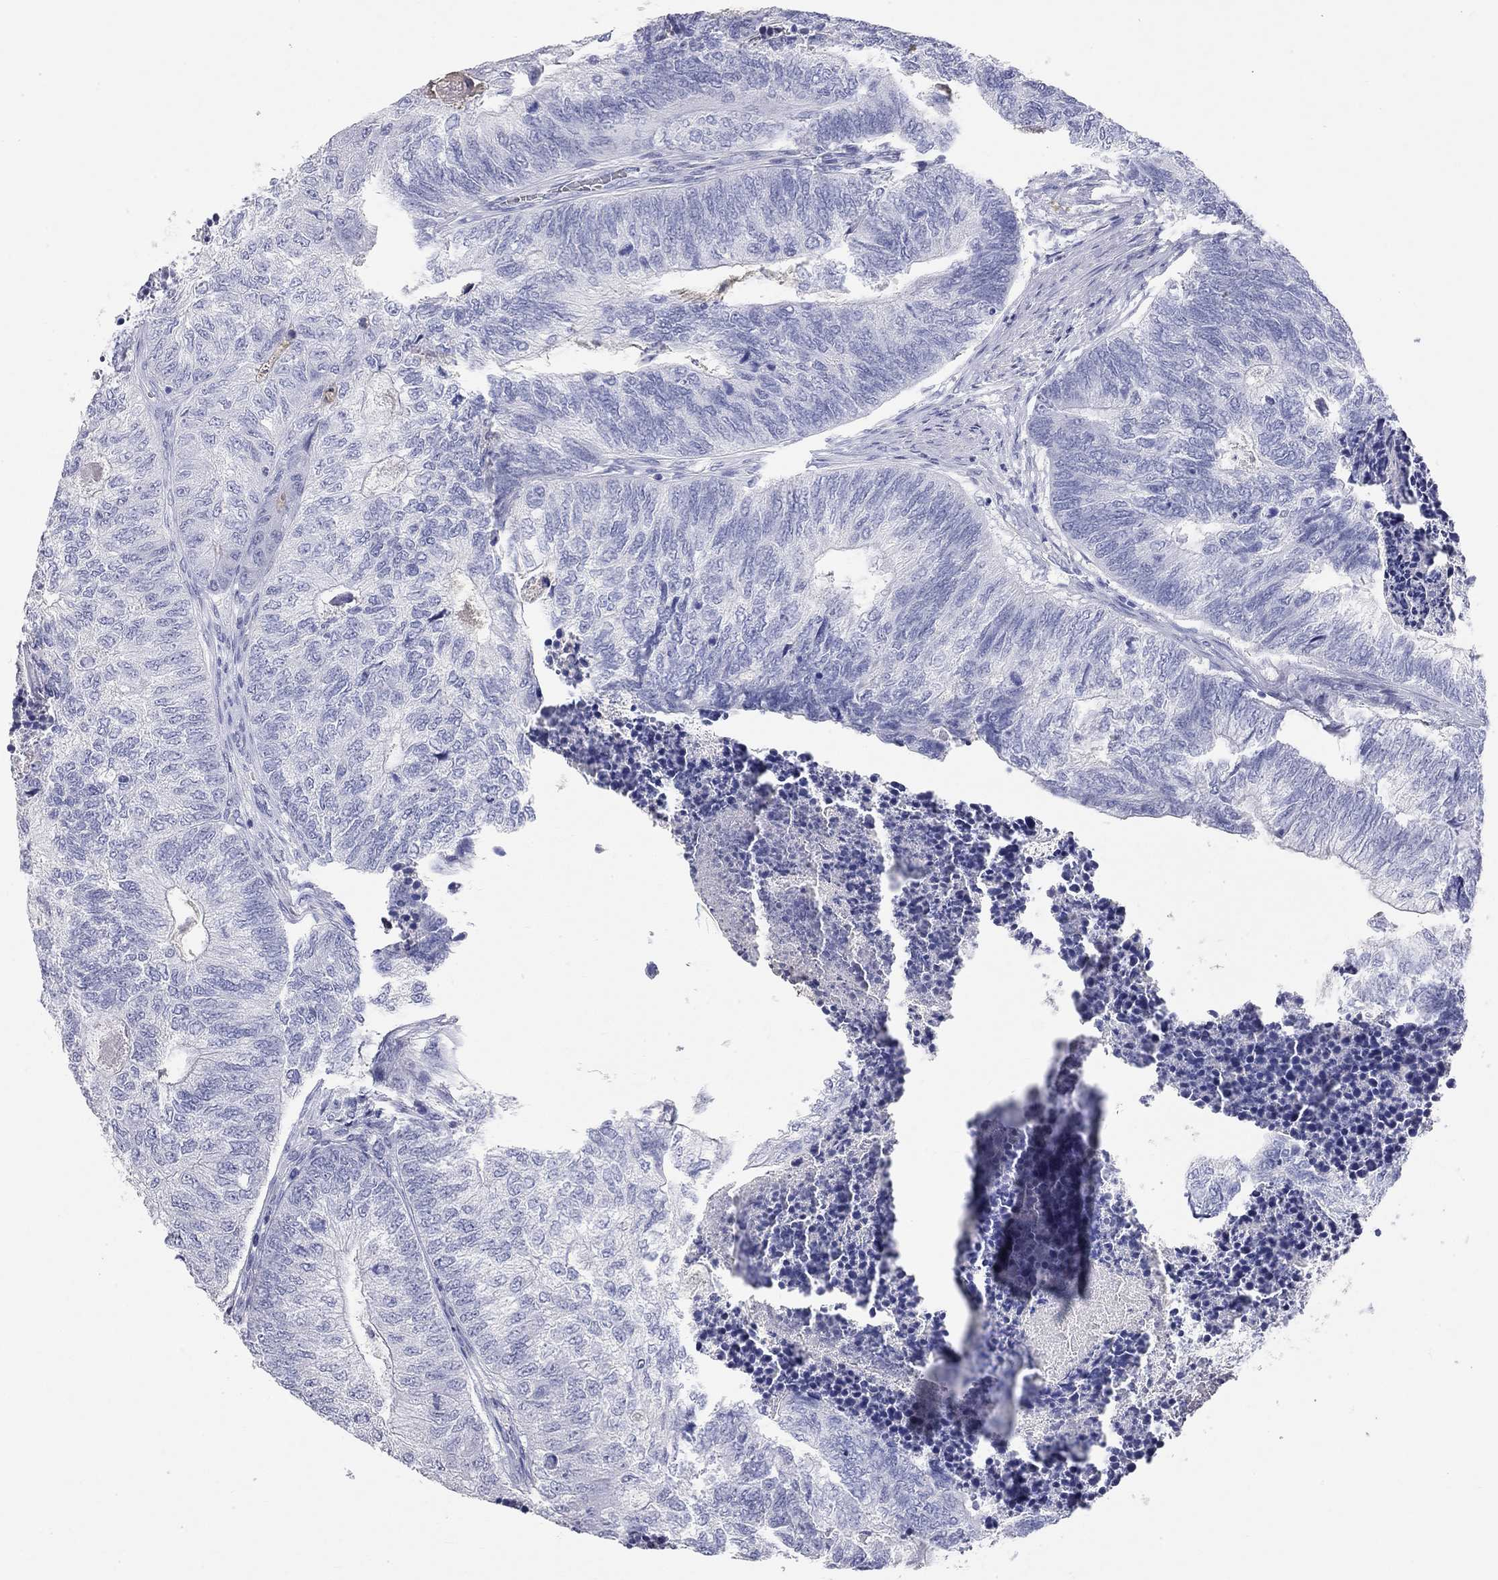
{"staining": {"intensity": "negative", "quantity": "none", "location": "none"}, "tissue": "colorectal cancer", "cell_type": "Tumor cells", "image_type": "cancer", "snomed": [{"axis": "morphology", "description": "Adenocarcinoma, NOS"}, {"axis": "topography", "description": "Colon"}], "caption": "IHC image of neoplastic tissue: human colorectal cancer (adenocarcinoma) stained with DAB (3,3'-diaminobenzidine) reveals no significant protein staining in tumor cells.", "gene": "PHOX2B", "patient": {"sex": "female", "age": 67}}